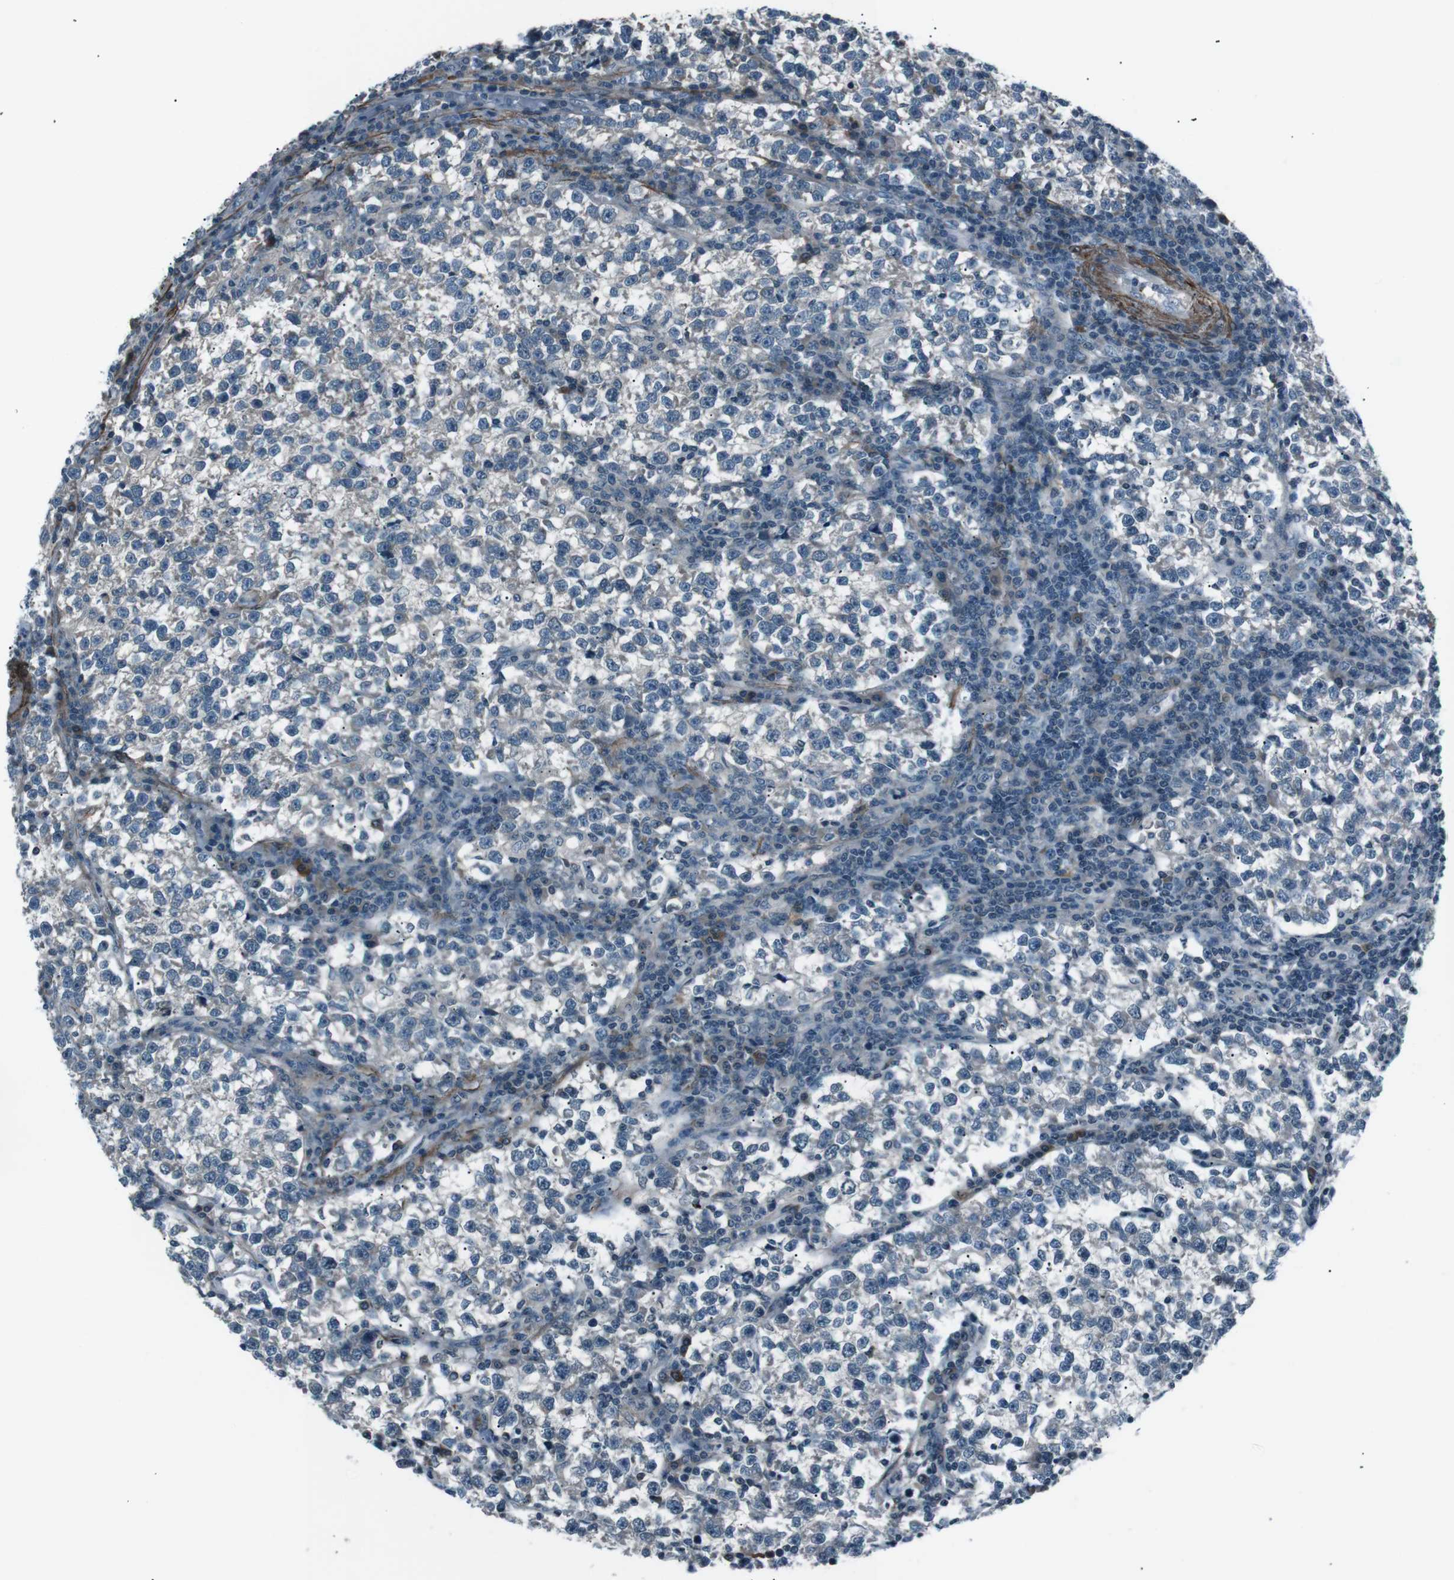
{"staining": {"intensity": "negative", "quantity": "none", "location": "none"}, "tissue": "testis cancer", "cell_type": "Tumor cells", "image_type": "cancer", "snomed": [{"axis": "morphology", "description": "Normal tissue, NOS"}, {"axis": "morphology", "description": "Seminoma, NOS"}, {"axis": "topography", "description": "Testis"}], "caption": "Testis cancer (seminoma) stained for a protein using immunohistochemistry (IHC) reveals no positivity tumor cells.", "gene": "PDLIM5", "patient": {"sex": "male", "age": 43}}